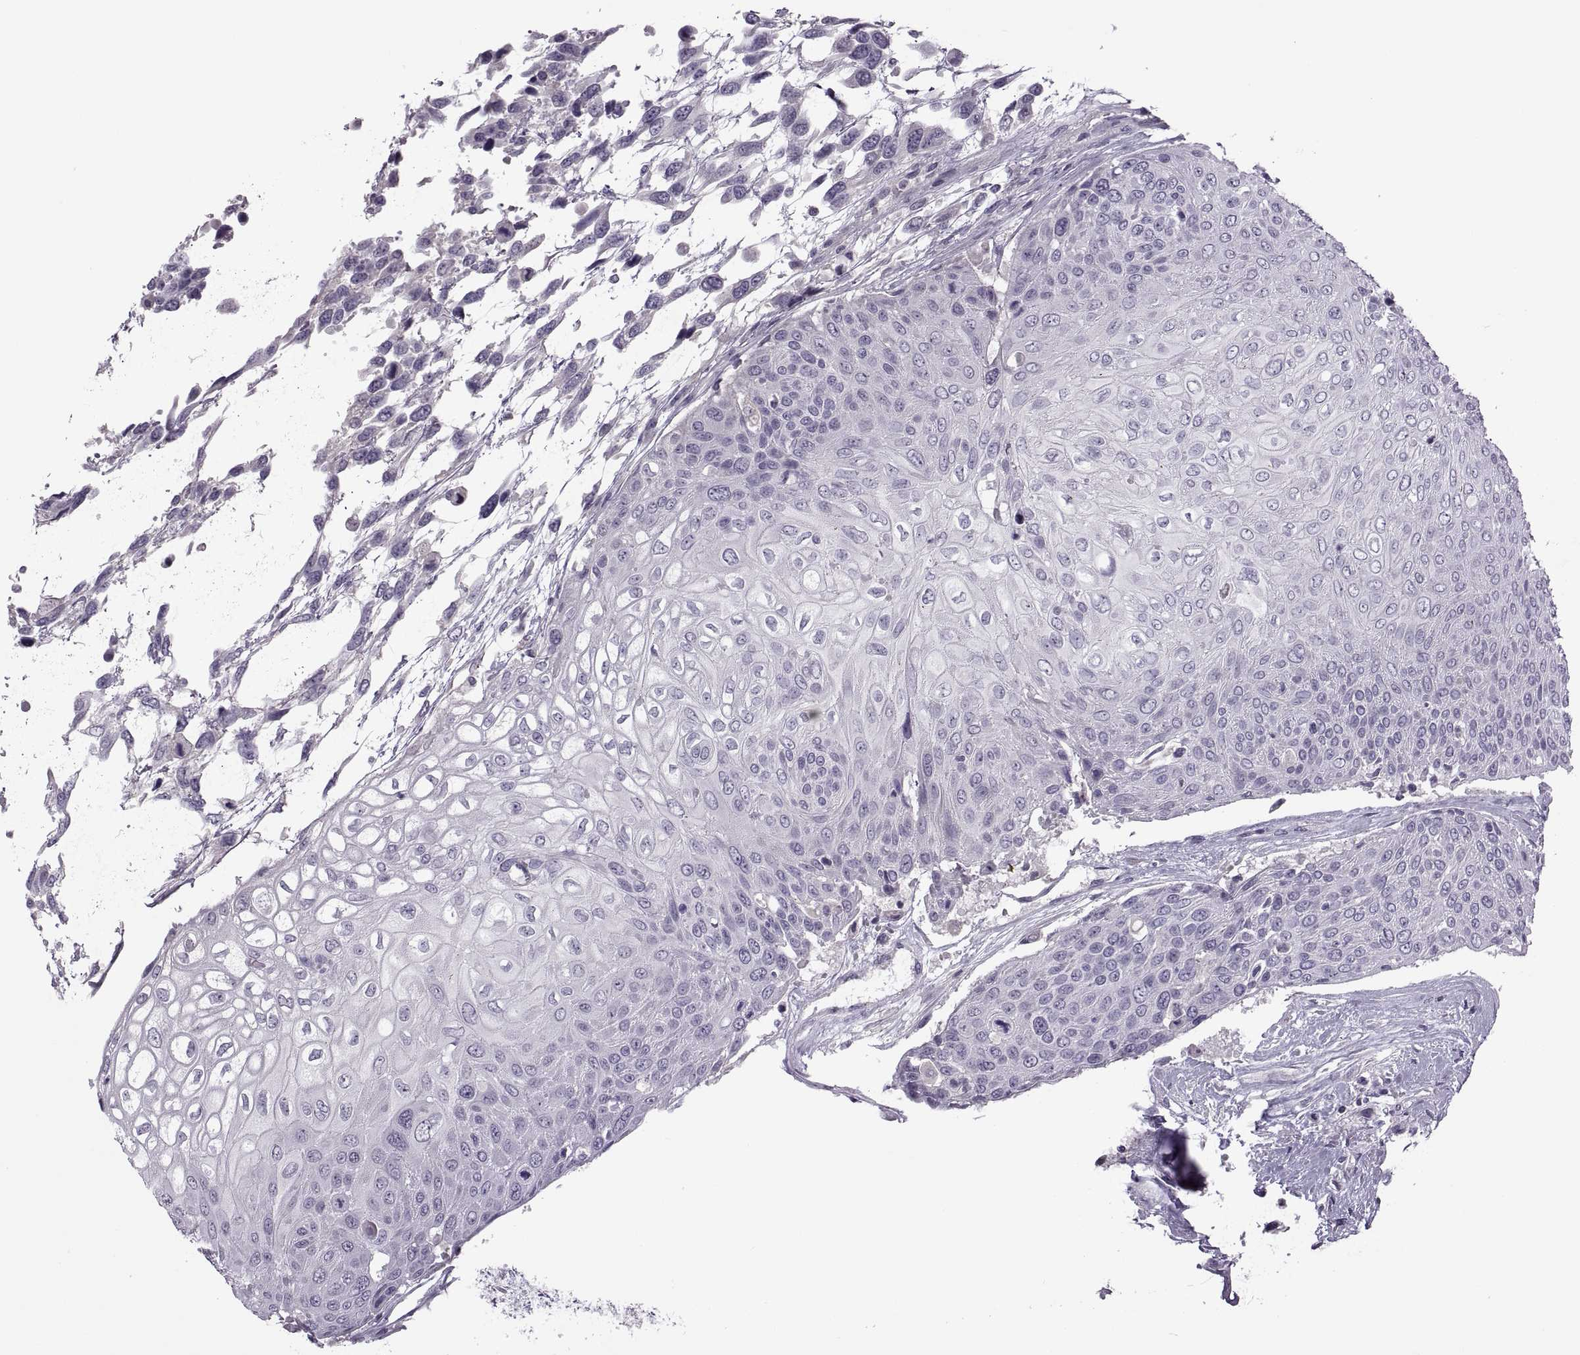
{"staining": {"intensity": "negative", "quantity": "none", "location": "none"}, "tissue": "urothelial cancer", "cell_type": "Tumor cells", "image_type": "cancer", "snomed": [{"axis": "morphology", "description": "Urothelial carcinoma, High grade"}, {"axis": "topography", "description": "Urinary bladder"}], "caption": "The histopathology image displays no staining of tumor cells in urothelial cancer.", "gene": "RSPH6A", "patient": {"sex": "female", "age": 70}}